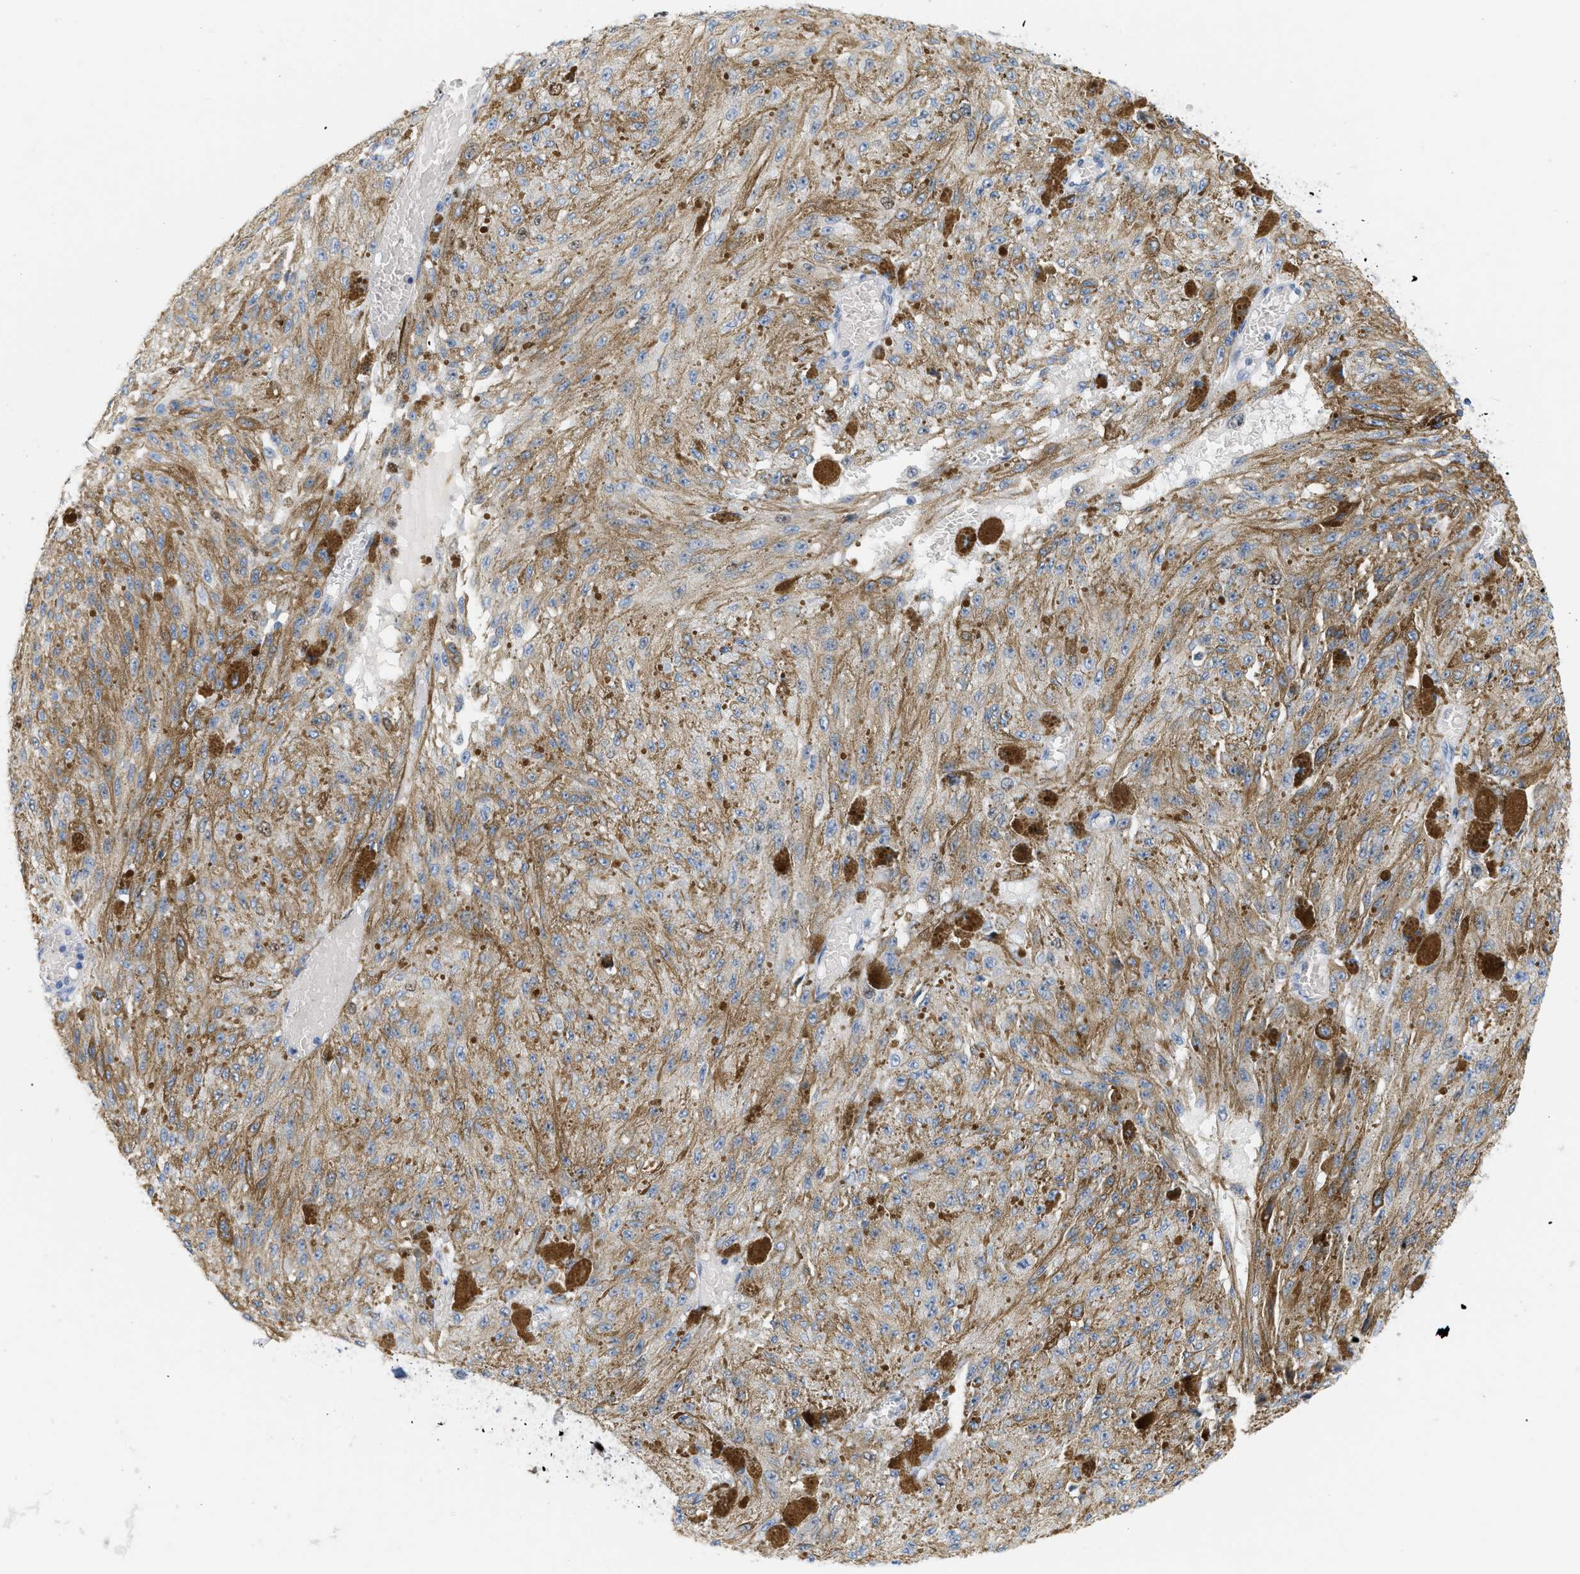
{"staining": {"intensity": "moderate", "quantity": ">75%", "location": "nuclear"}, "tissue": "melanoma", "cell_type": "Tumor cells", "image_type": "cancer", "snomed": [{"axis": "morphology", "description": "Malignant melanoma, NOS"}, {"axis": "topography", "description": "Other"}], "caption": "Immunohistochemistry (IHC) micrograph of melanoma stained for a protein (brown), which demonstrates medium levels of moderate nuclear staining in approximately >75% of tumor cells.", "gene": "MCM7", "patient": {"sex": "male", "age": 79}}